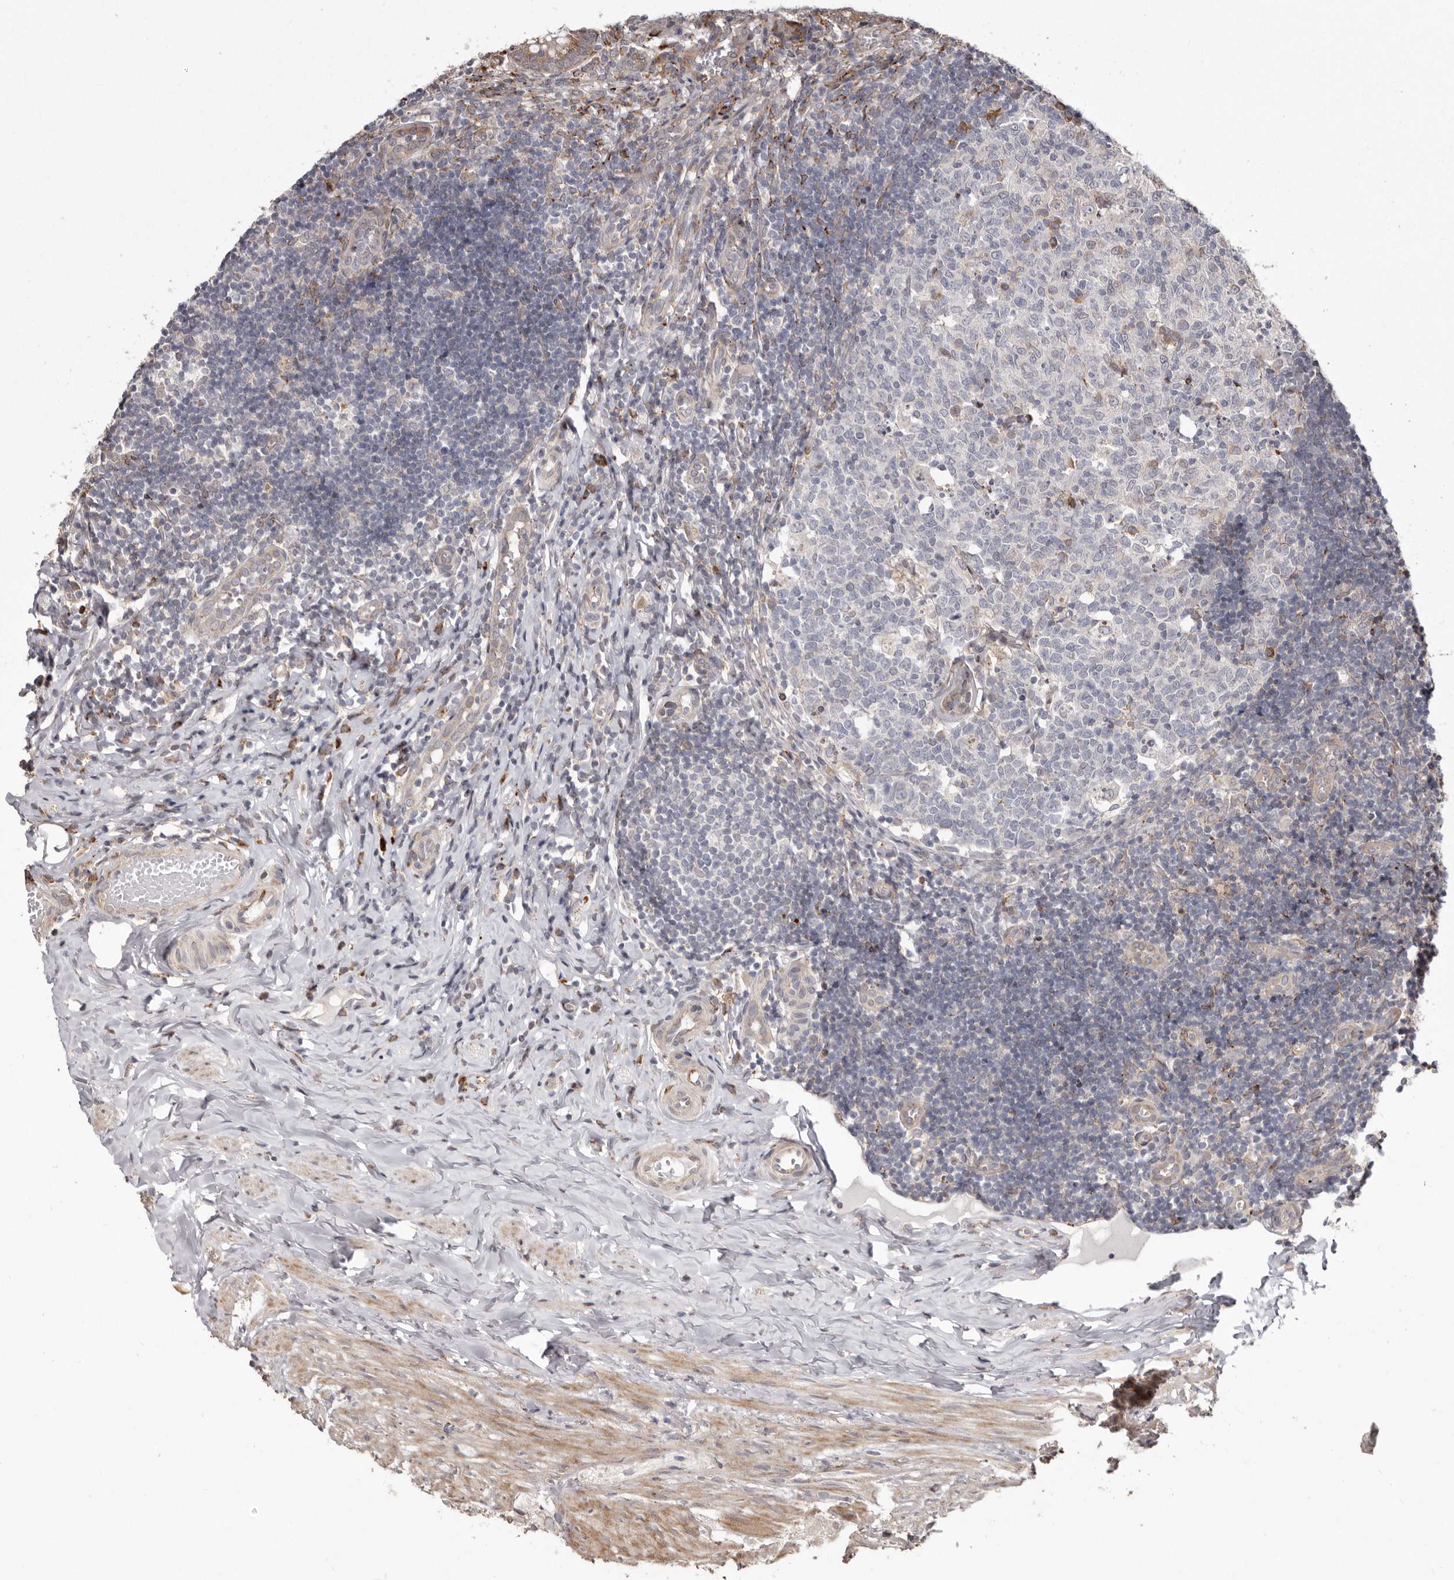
{"staining": {"intensity": "moderate", "quantity": ">75%", "location": "cytoplasmic/membranous"}, "tissue": "appendix", "cell_type": "Glandular cells", "image_type": "normal", "snomed": [{"axis": "morphology", "description": "Normal tissue, NOS"}, {"axis": "topography", "description": "Appendix"}], "caption": "Immunohistochemistry of unremarkable human appendix reveals medium levels of moderate cytoplasmic/membranous expression in approximately >75% of glandular cells. Immunohistochemistry stains the protein of interest in brown and the nuclei are stained blue.", "gene": "NUP43", "patient": {"sex": "male", "age": 8}}